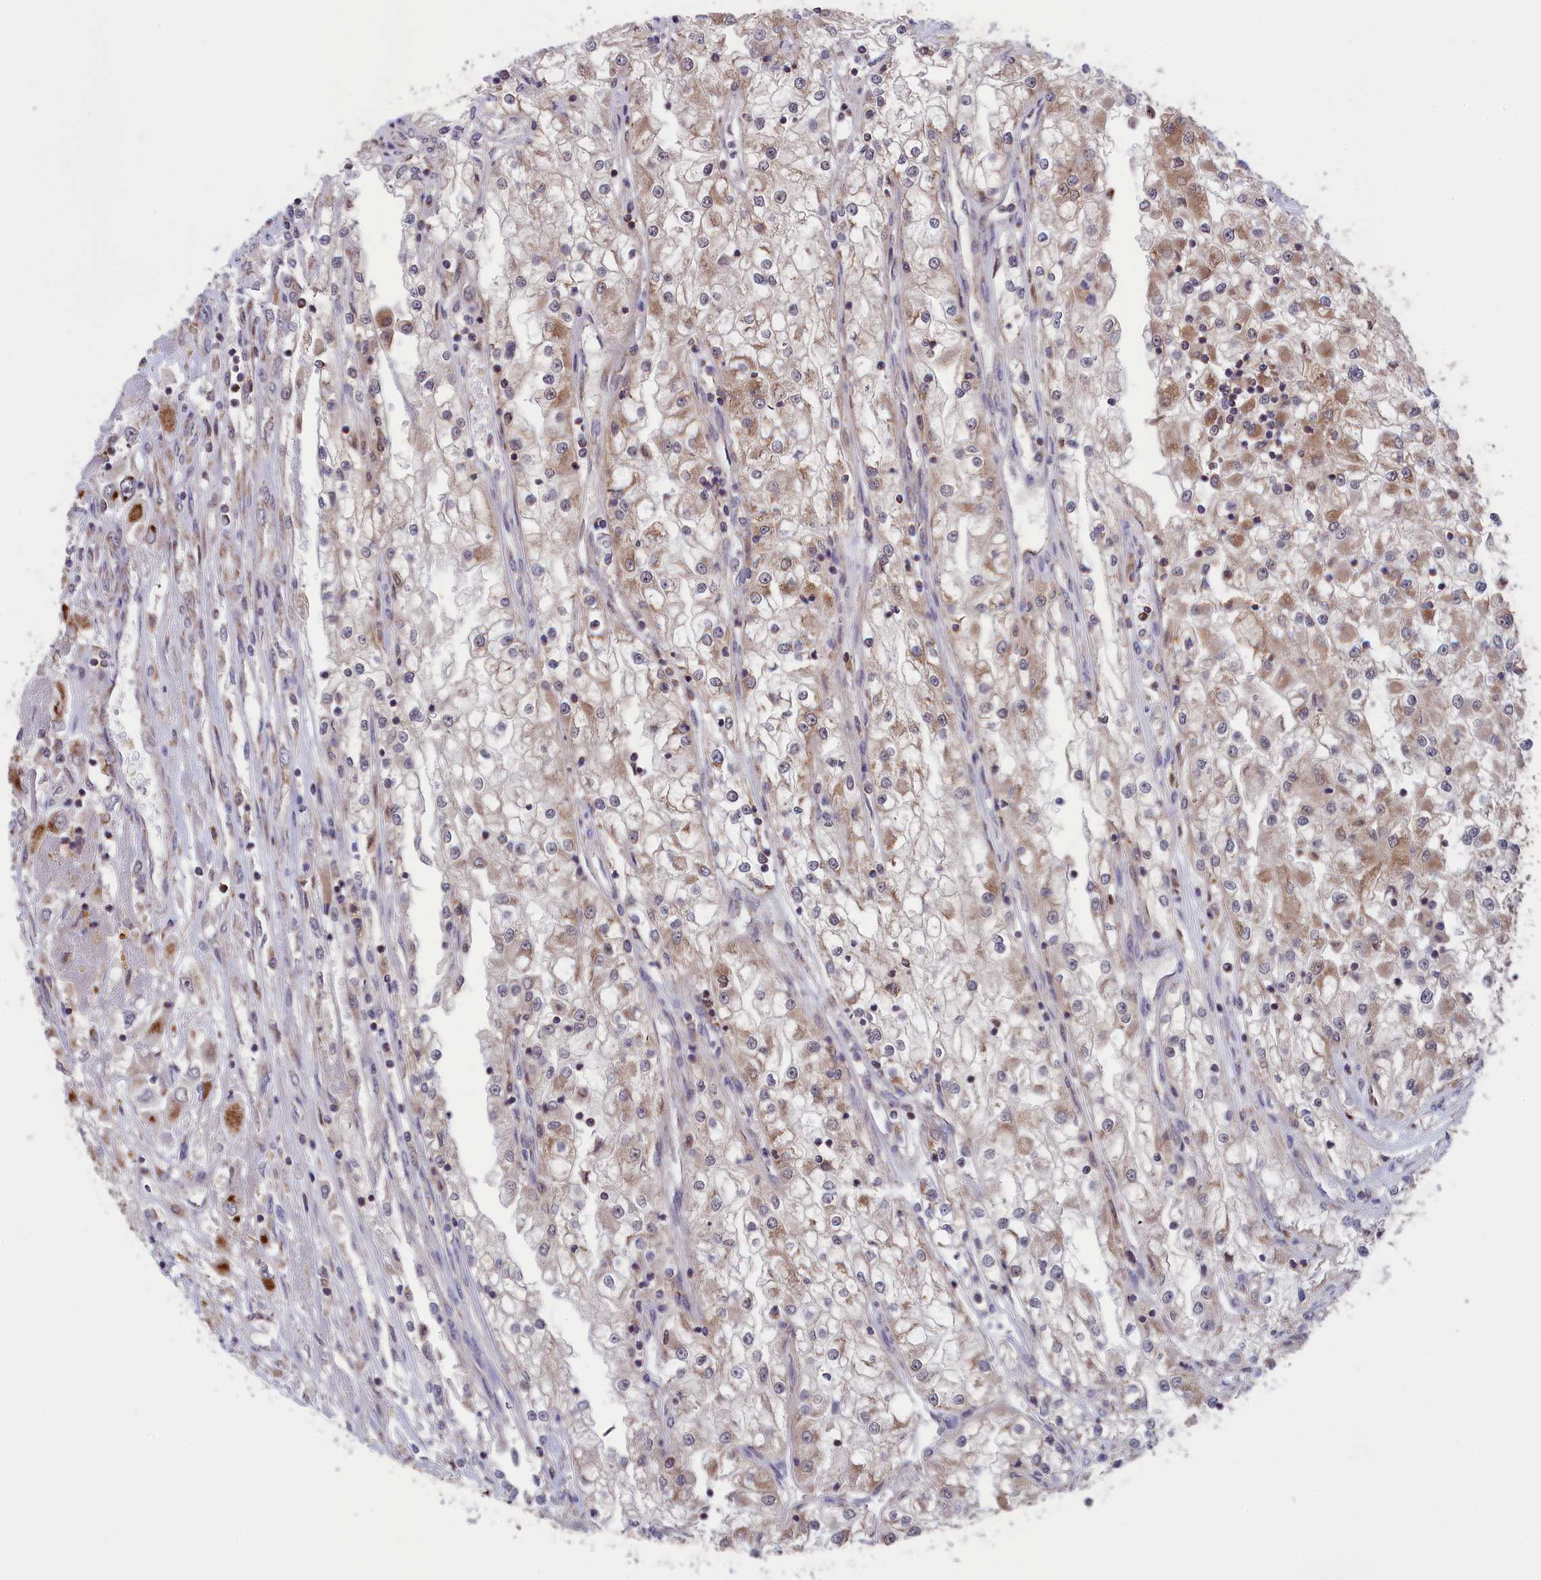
{"staining": {"intensity": "strong", "quantity": "<25%", "location": "cytoplasmic/membranous"}, "tissue": "renal cancer", "cell_type": "Tumor cells", "image_type": "cancer", "snomed": [{"axis": "morphology", "description": "Adenocarcinoma, NOS"}, {"axis": "topography", "description": "Kidney"}], "caption": "About <25% of tumor cells in renal cancer (adenocarcinoma) demonstrate strong cytoplasmic/membranous protein positivity as visualized by brown immunohistochemical staining.", "gene": "TIMM44", "patient": {"sex": "female", "age": 52}}